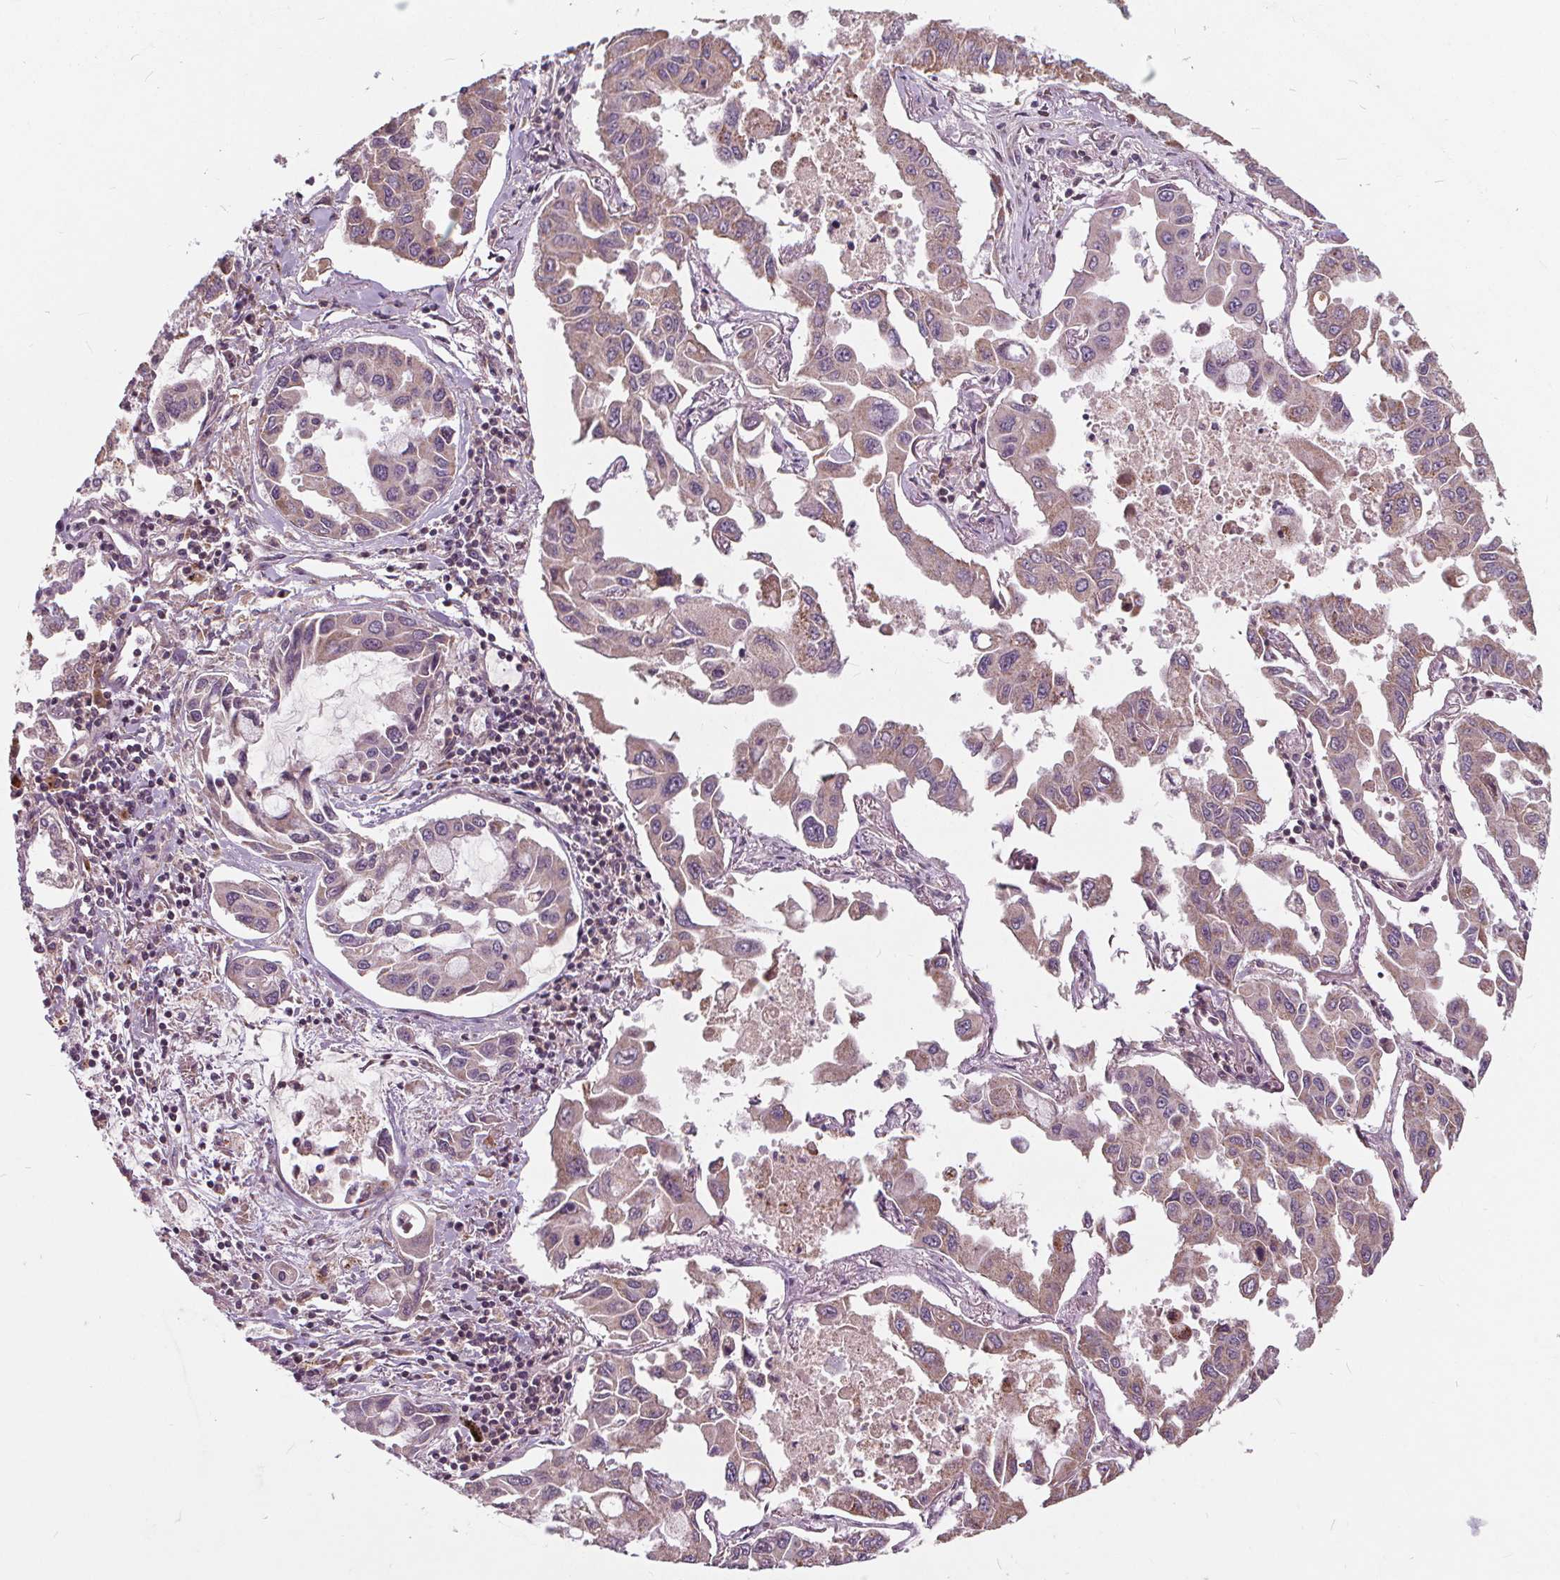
{"staining": {"intensity": "weak", "quantity": "<25%", "location": "cytoplasmic/membranous"}, "tissue": "lung cancer", "cell_type": "Tumor cells", "image_type": "cancer", "snomed": [{"axis": "morphology", "description": "Adenocarcinoma, NOS"}, {"axis": "topography", "description": "Lung"}], "caption": "An image of adenocarcinoma (lung) stained for a protein demonstrates no brown staining in tumor cells.", "gene": "ORAI2", "patient": {"sex": "male", "age": 64}}